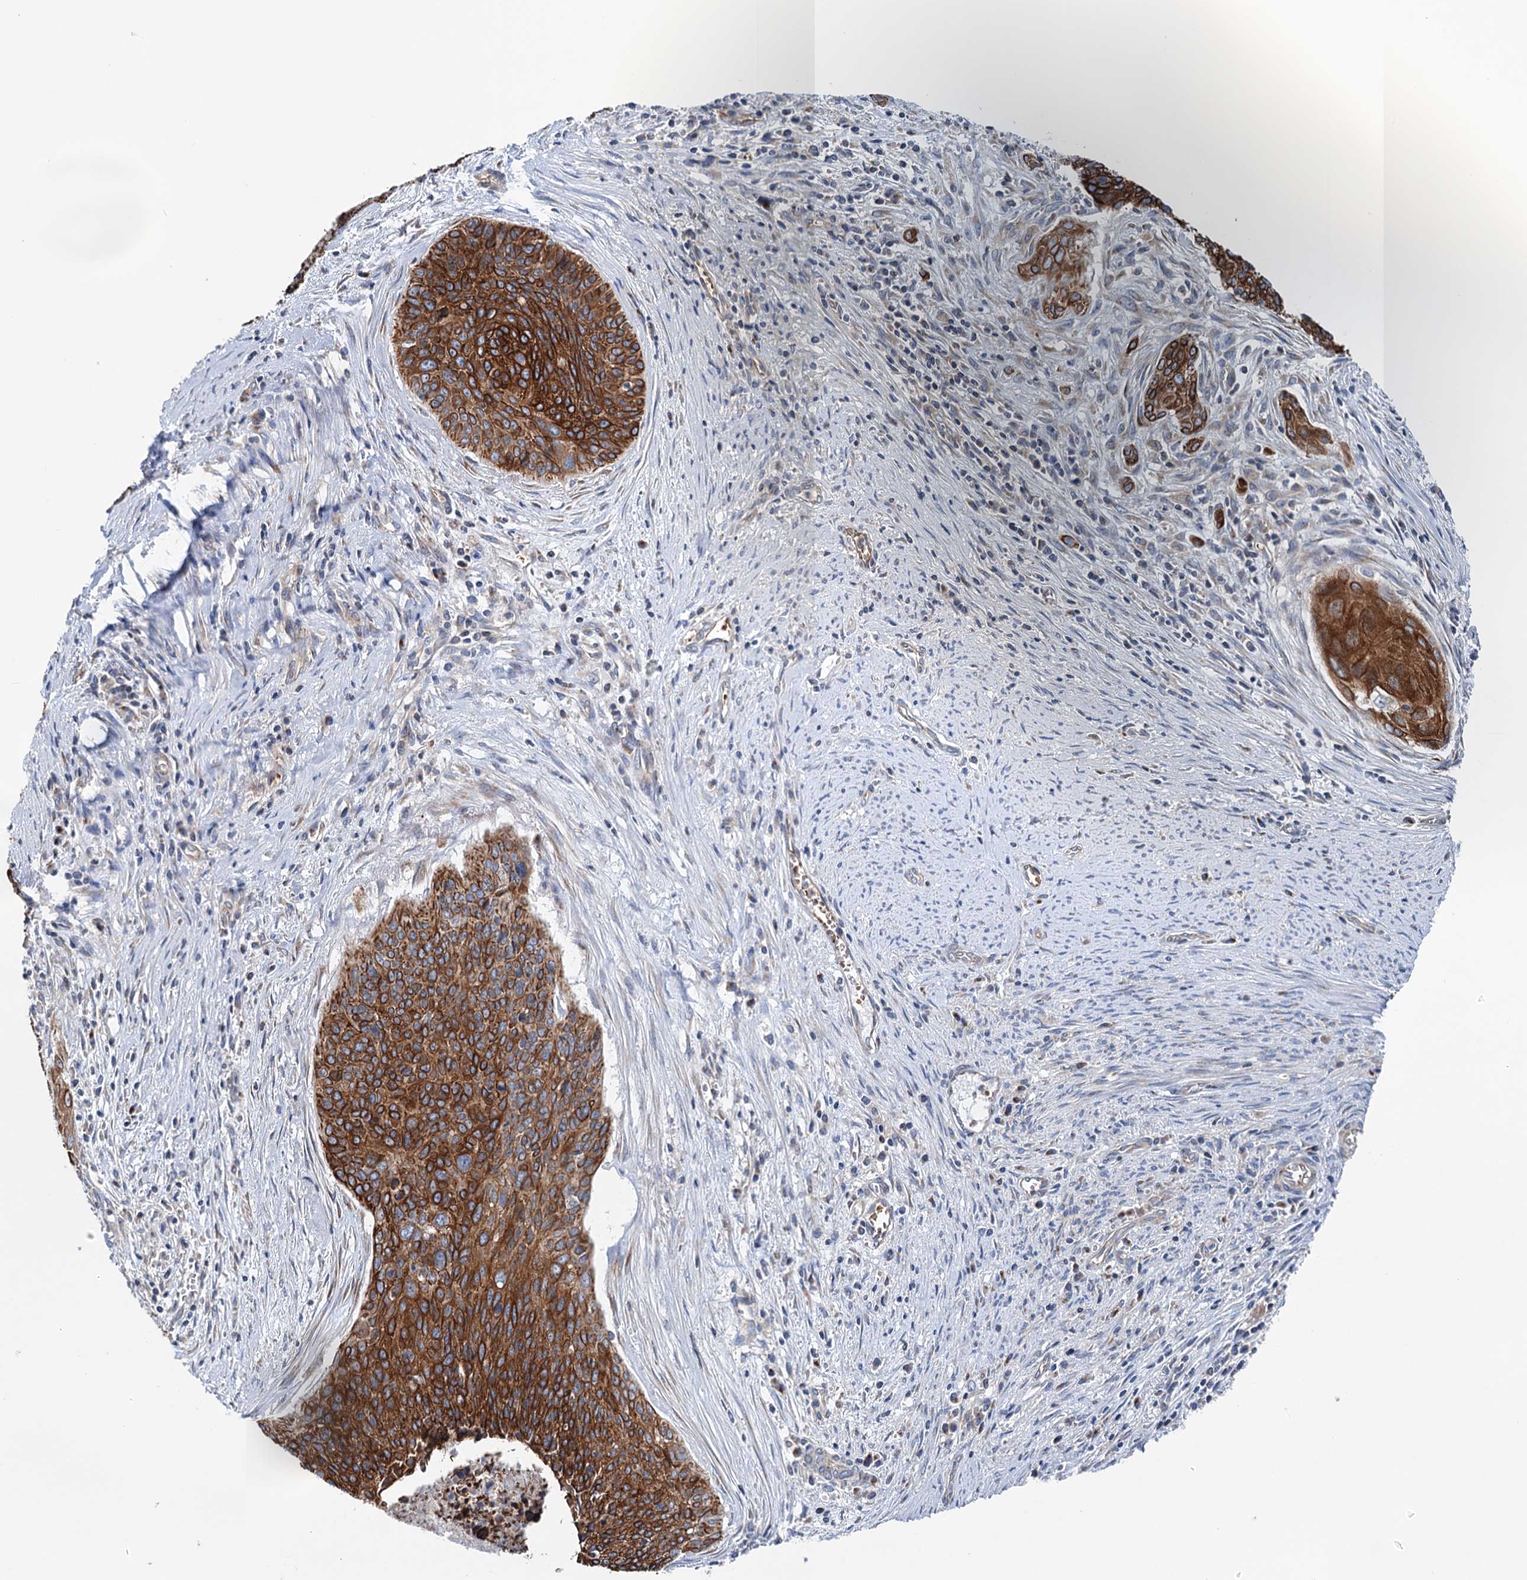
{"staining": {"intensity": "strong", "quantity": ">75%", "location": "cytoplasmic/membranous"}, "tissue": "cervical cancer", "cell_type": "Tumor cells", "image_type": "cancer", "snomed": [{"axis": "morphology", "description": "Squamous cell carcinoma, NOS"}, {"axis": "topography", "description": "Cervix"}], "caption": "Human cervical squamous cell carcinoma stained for a protein (brown) demonstrates strong cytoplasmic/membranous positive expression in approximately >75% of tumor cells.", "gene": "EIPR1", "patient": {"sex": "female", "age": 55}}